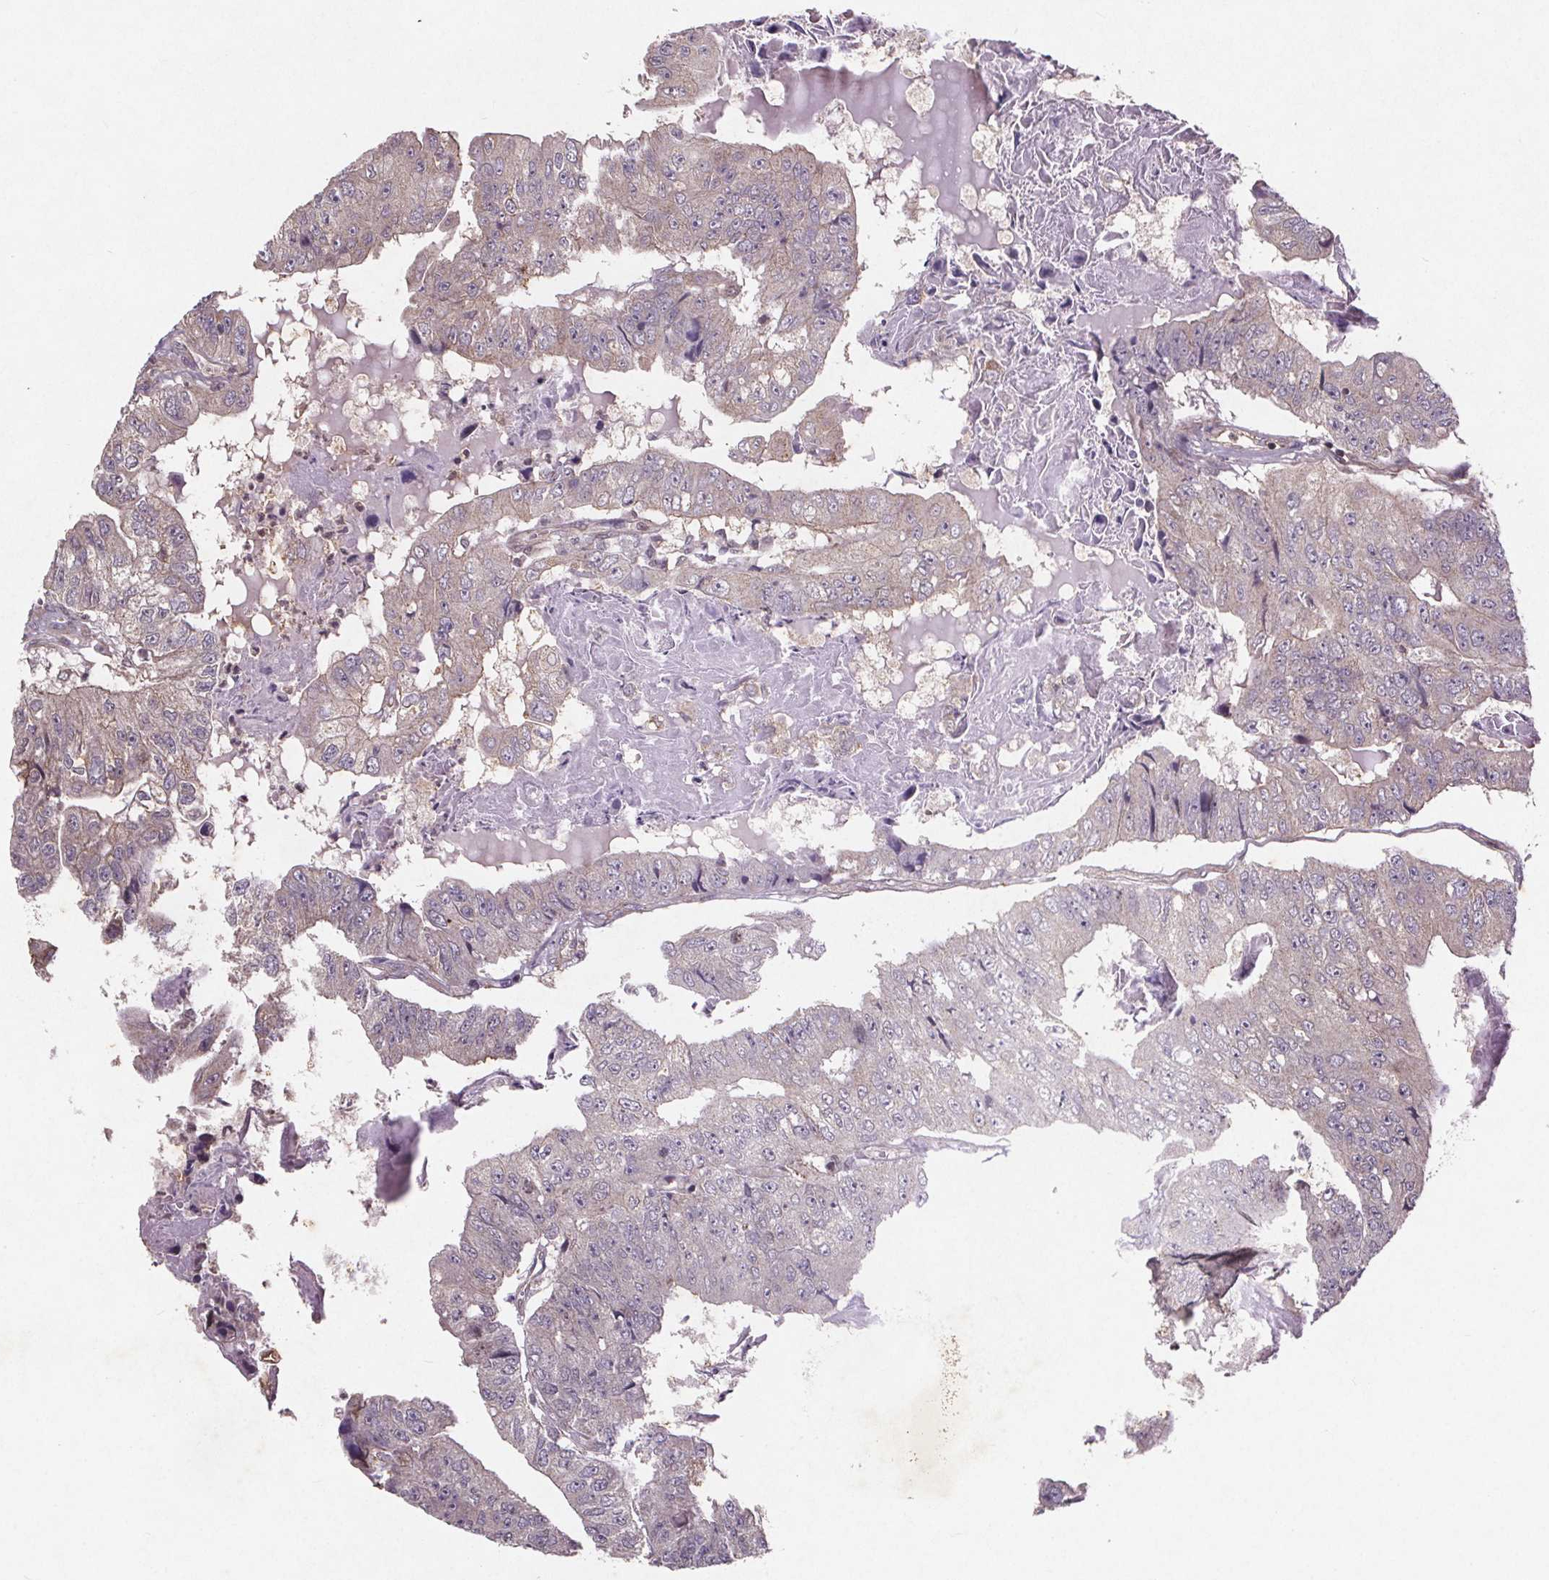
{"staining": {"intensity": "negative", "quantity": "none", "location": "none"}, "tissue": "colorectal cancer", "cell_type": "Tumor cells", "image_type": "cancer", "snomed": [{"axis": "morphology", "description": "Adenocarcinoma, NOS"}, {"axis": "topography", "description": "Colon"}], "caption": "This is a micrograph of IHC staining of colorectal cancer, which shows no expression in tumor cells. The staining is performed using DAB brown chromogen with nuclei counter-stained in using hematoxylin.", "gene": "STRN3", "patient": {"sex": "female", "age": 67}}